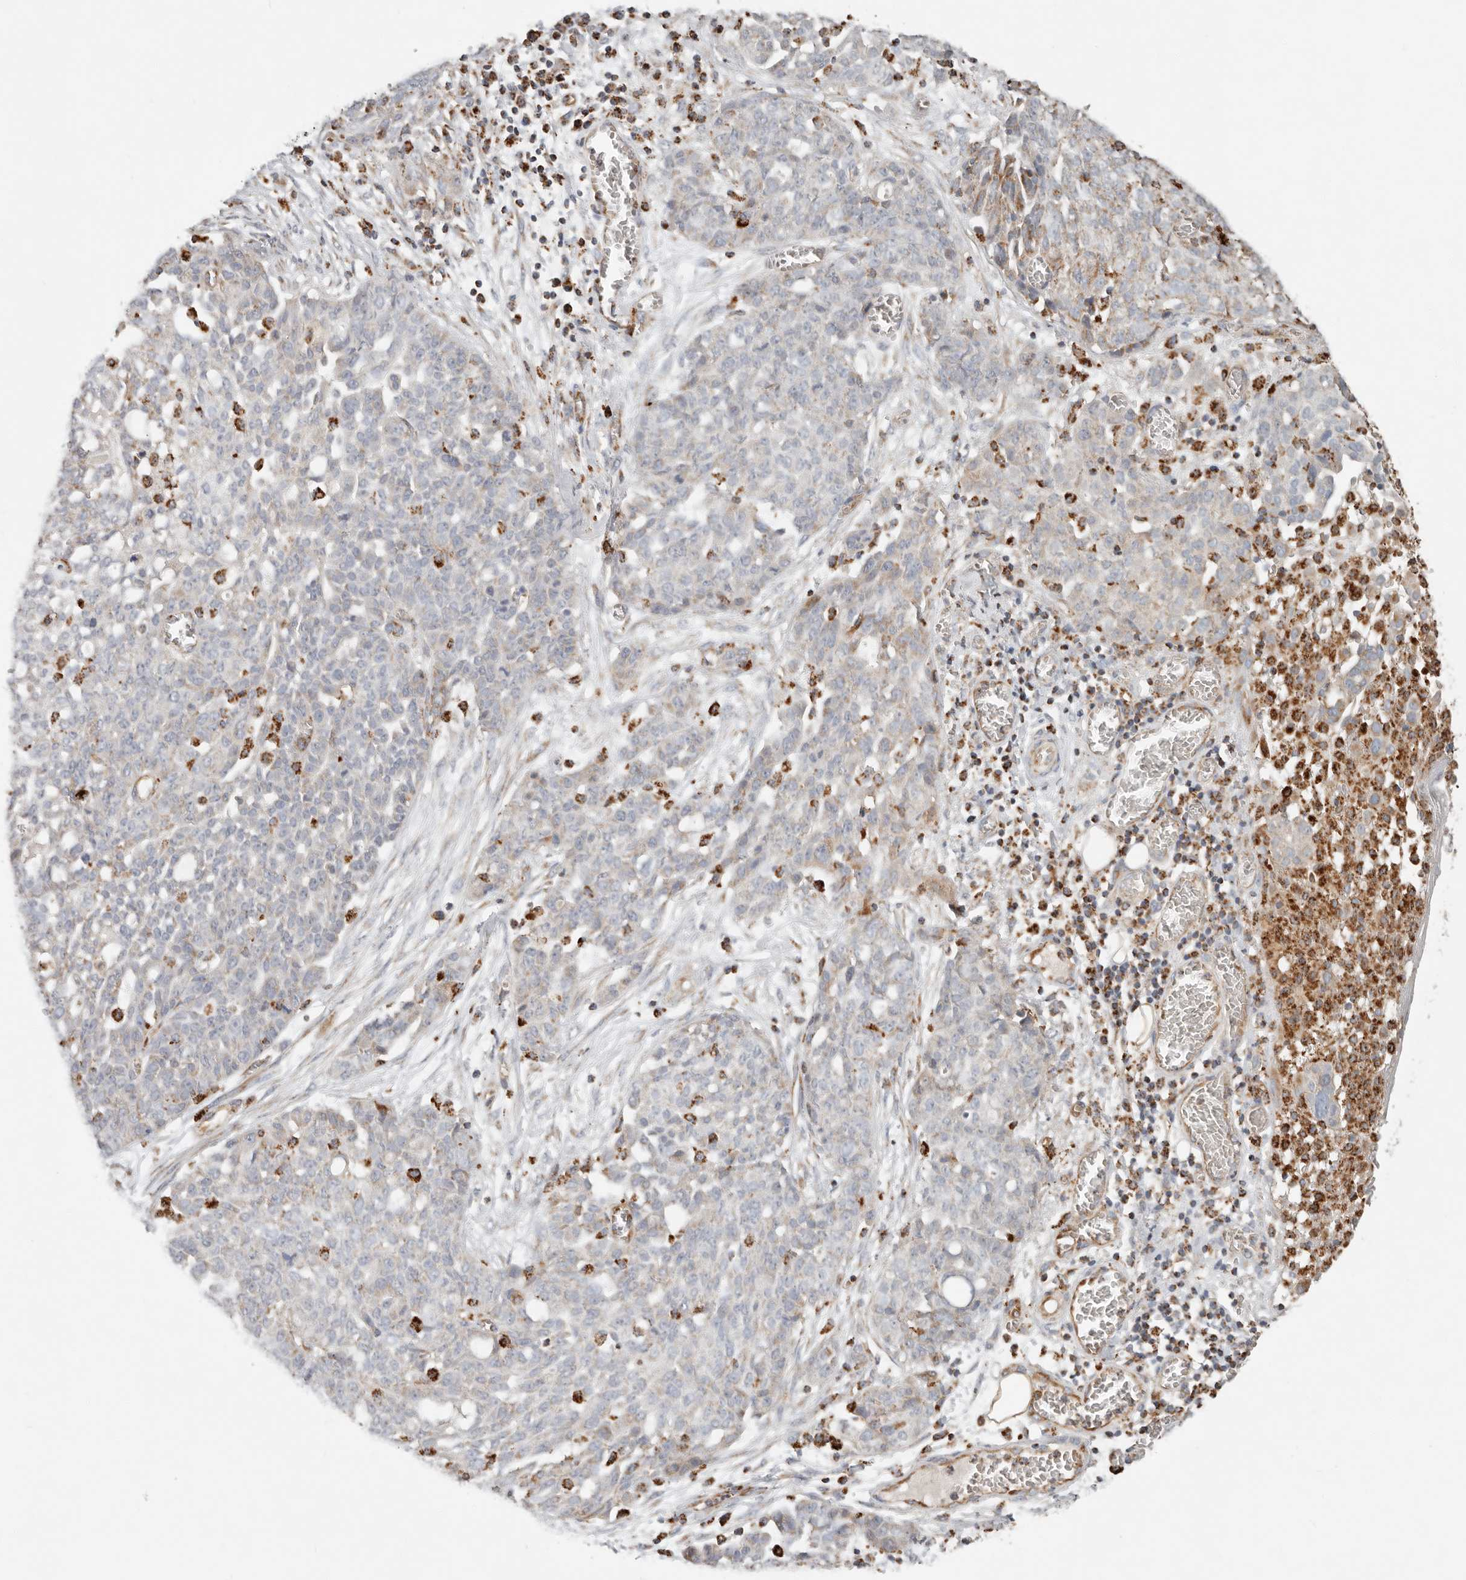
{"staining": {"intensity": "negative", "quantity": "none", "location": "none"}, "tissue": "ovarian cancer", "cell_type": "Tumor cells", "image_type": "cancer", "snomed": [{"axis": "morphology", "description": "Cystadenocarcinoma, serous, NOS"}, {"axis": "topography", "description": "Soft tissue"}, {"axis": "topography", "description": "Ovary"}], "caption": "A high-resolution micrograph shows IHC staining of ovarian cancer, which reveals no significant positivity in tumor cells.", "gene": "ARHGEF10L", "patient": {"sex": "female", "age": 57}}